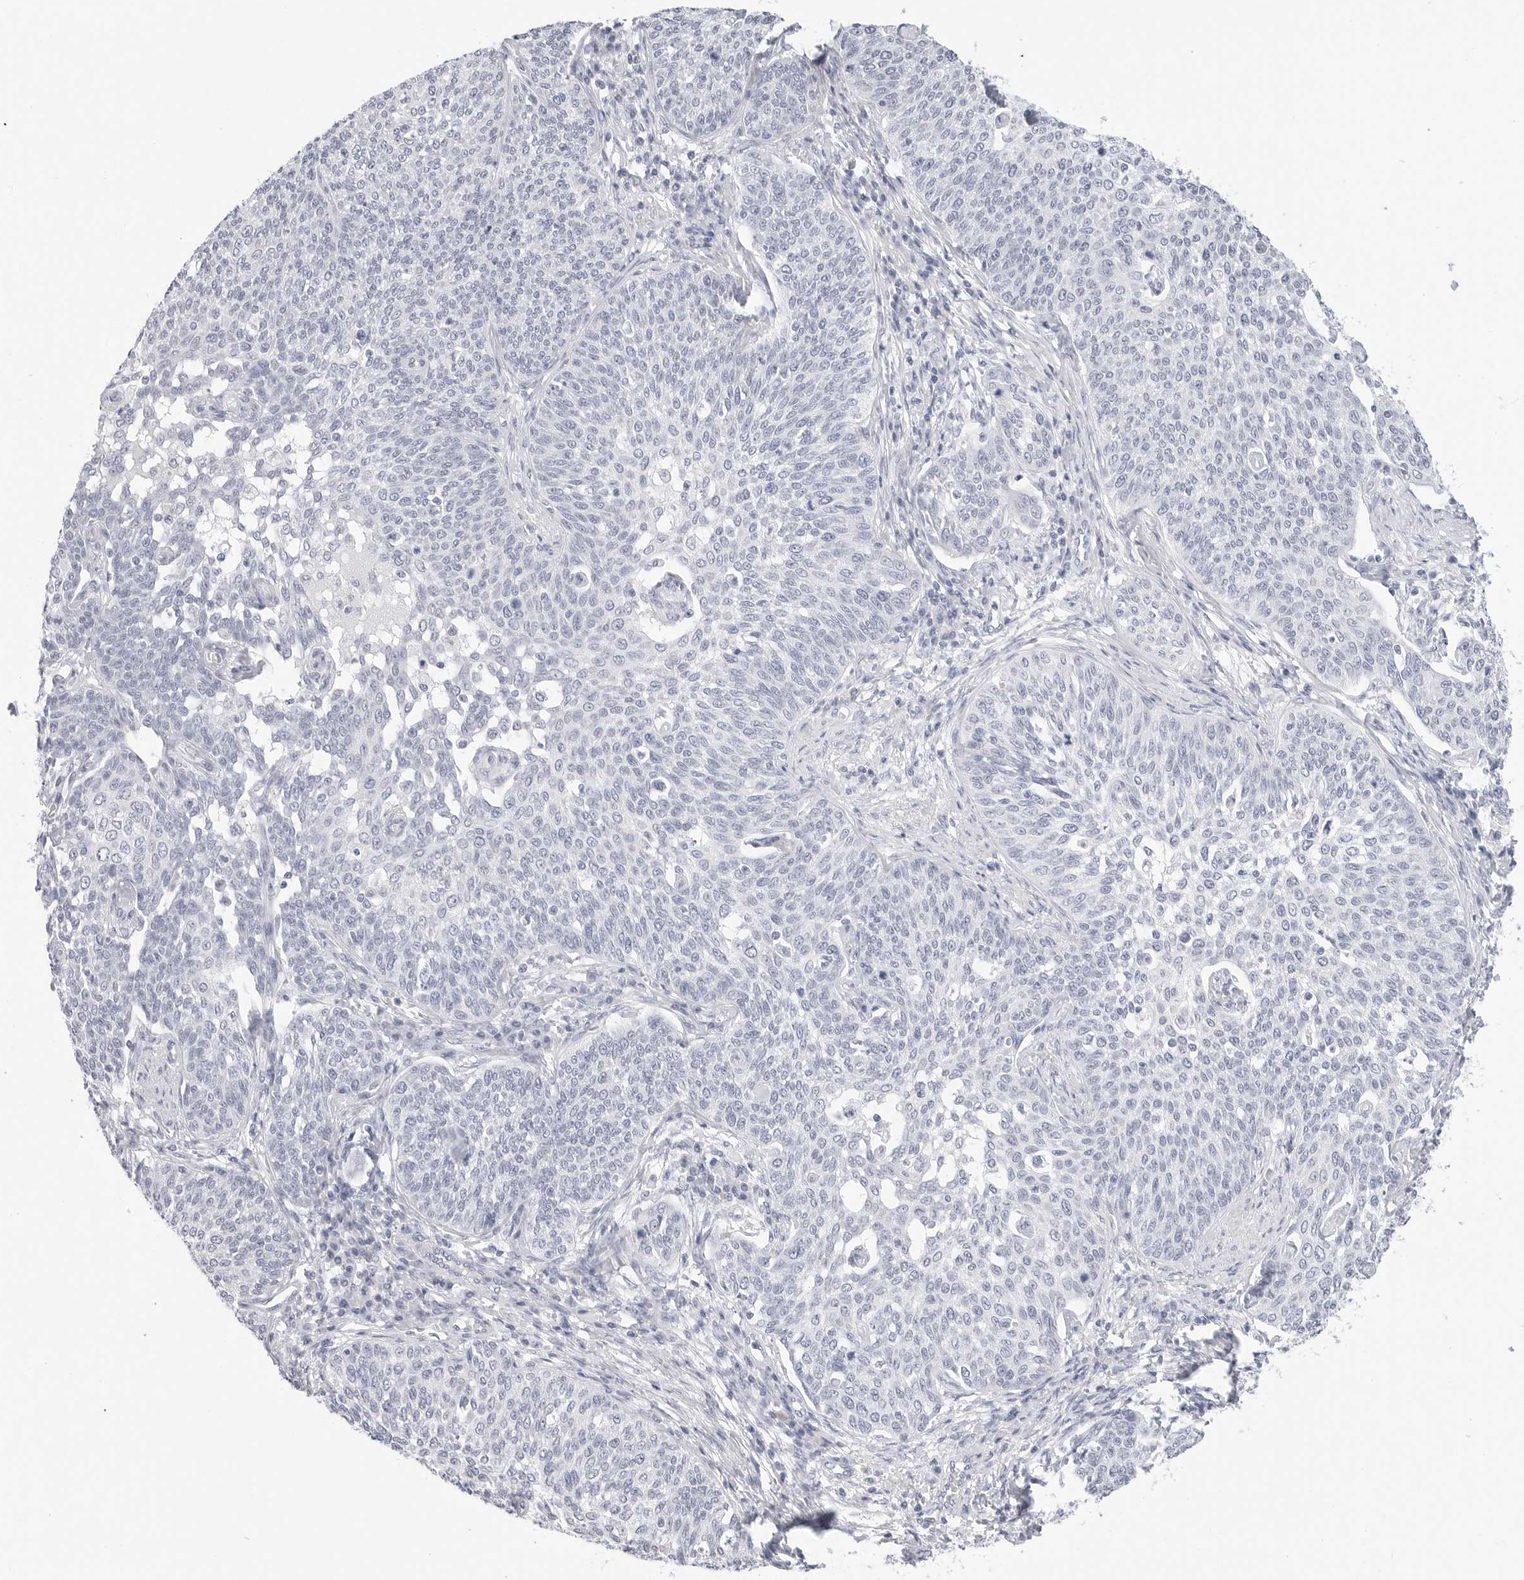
{"staining": {"intensity": "negative", "quantity": "none", "location": "none"}, "tissue": "cervical cancer", "cell_type": "Tumor cells", "image_type": "cancer", "snomed": [{"axis": "morphology", "description": "Squamous cell carcinoma, NOS"}, {"axis": "topography", "description": "Cervix"}], "caption": "High power microscopy photomicrograph of an immunohistochemistry (IHC) photomicrograph of squamous cell carcinoma (cervical), revealing no significant expression in tumor cells.", "gene": "HMGCS2", "patient": {"sex": "female", "age": 34}}